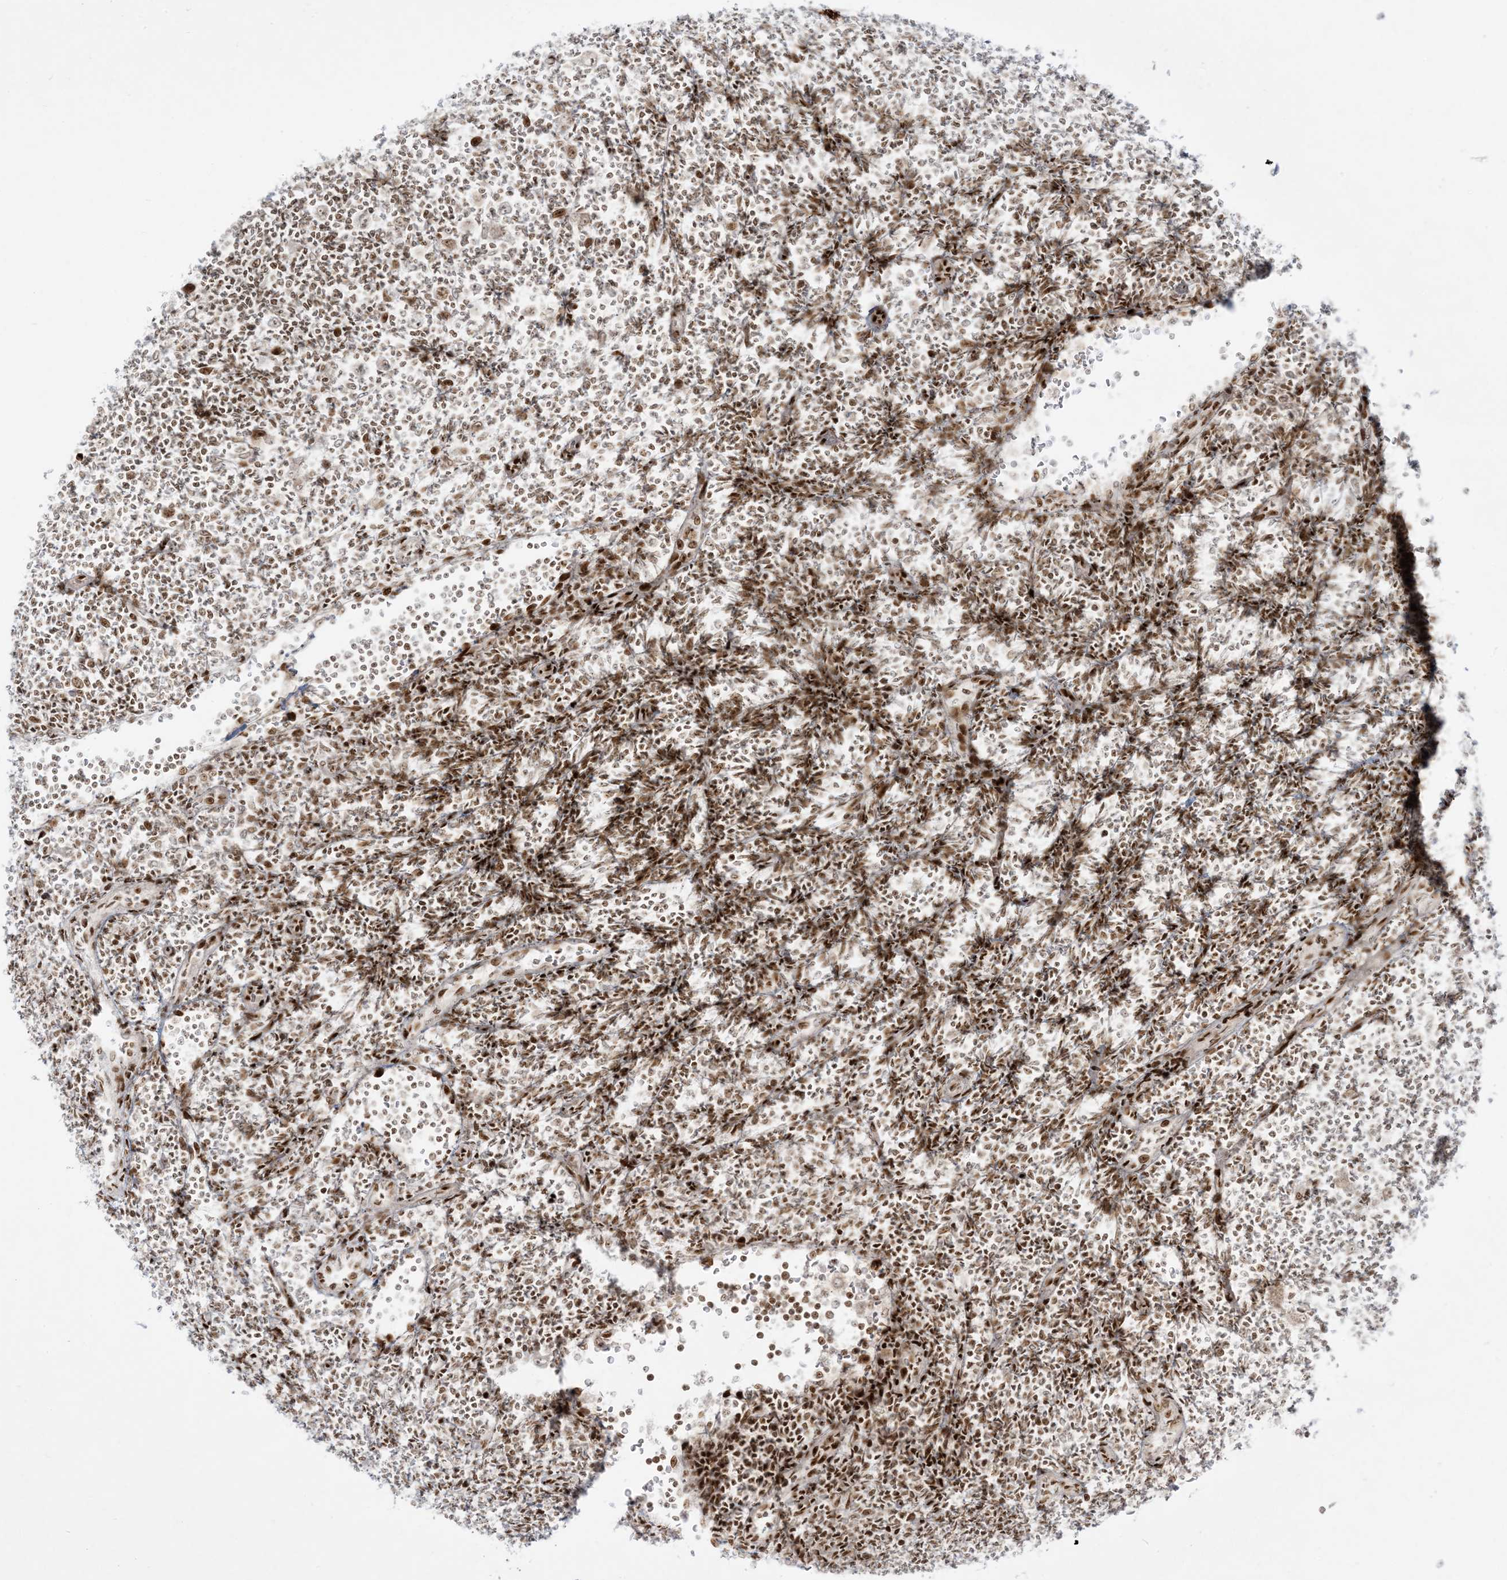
{"staining": {"intensity": "moderate", "quantity": ">75%", "location": "nuclear"}, "tissue": "lymphoma", "cell_type": "Tumor cells", "image_type": "cancer", "snomed": [{"axis": "morphology", "description": "Hodgkin's disease, NOS"}, {"axis": "topography", "description": "Lymph node"}], "caption": "There is medium levels of moderate nuclear expression in tumor cells of lymphoma, as demonstrated by immunohistochemical staining (brown color).", "gene": "RBM10", "patient": {"sex": "female", "age": 57}}